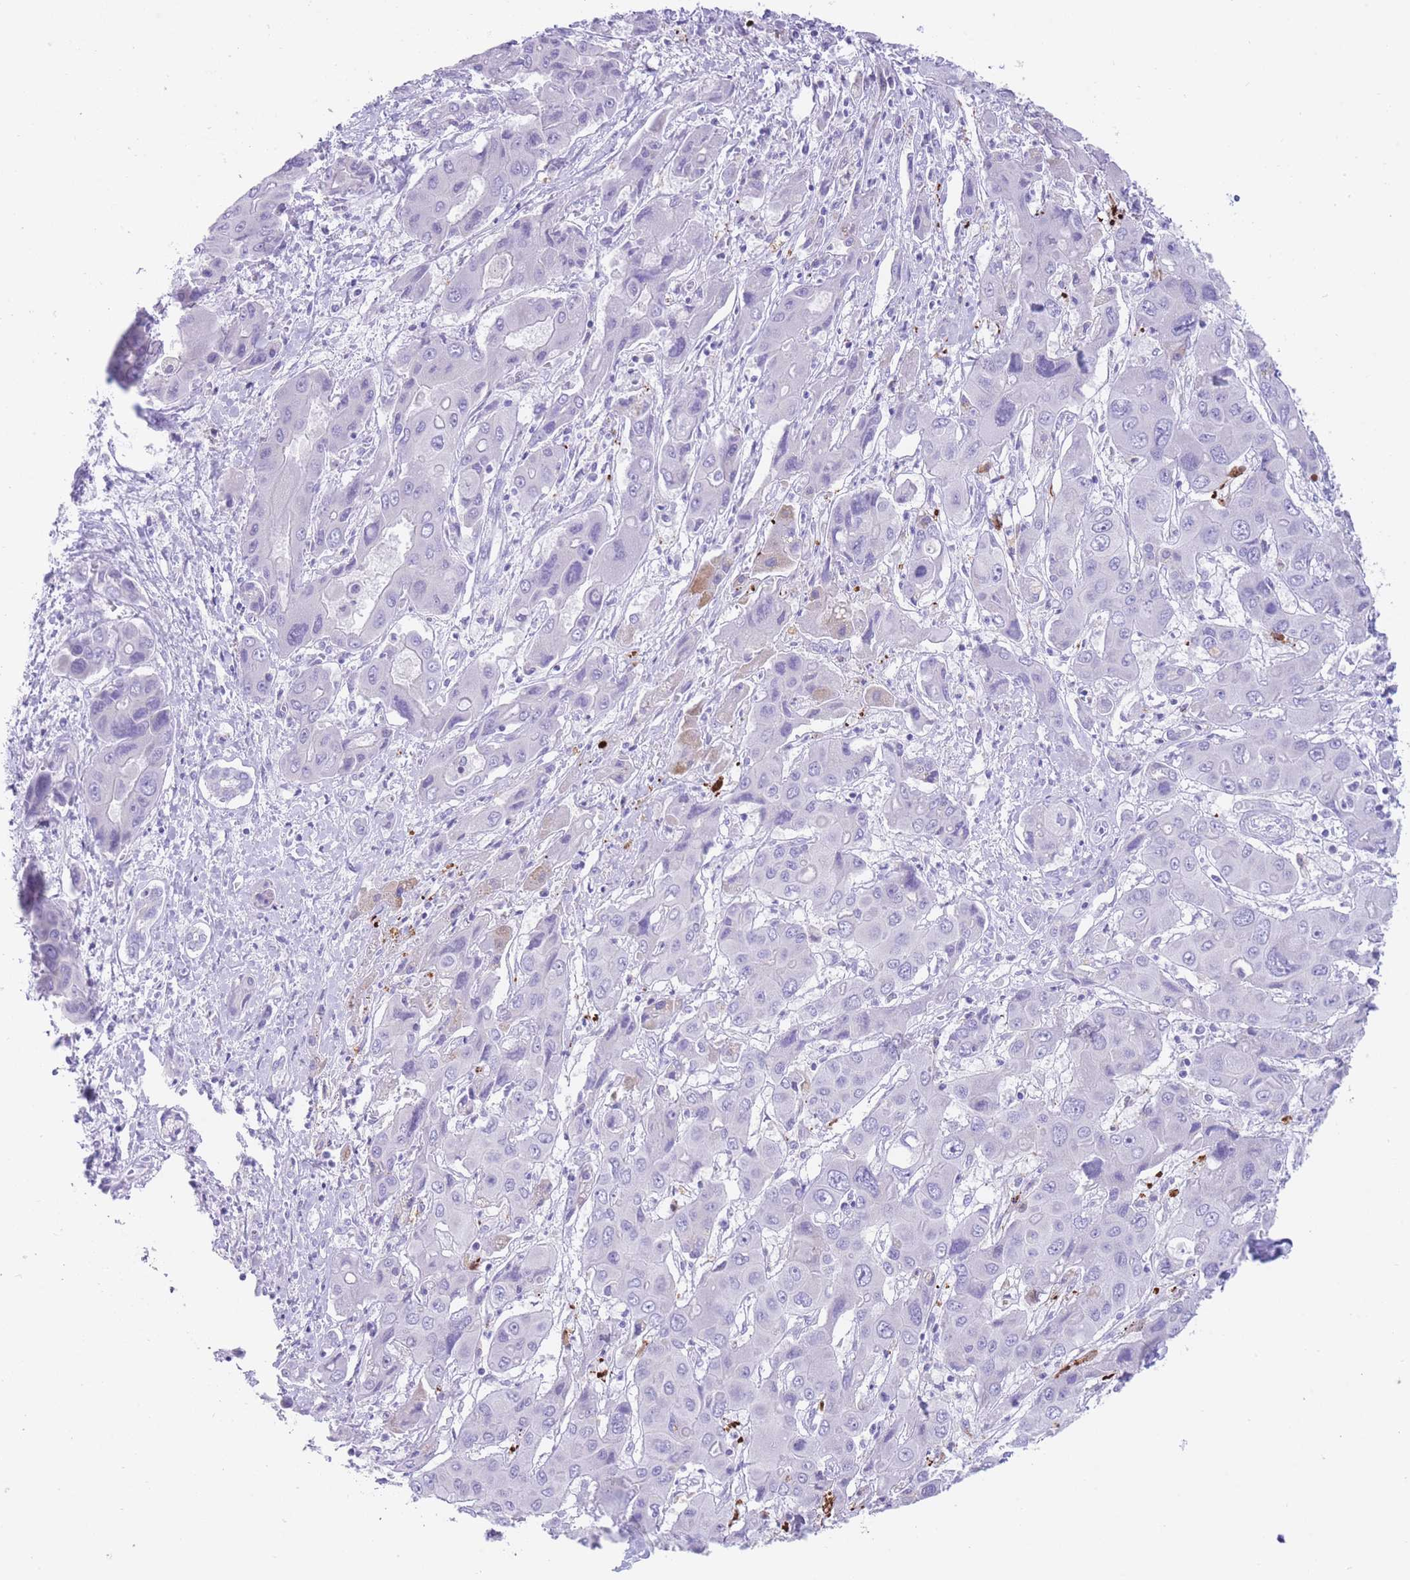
{"staining": {"intensity": "negative", "quantity": "none", "location": "none"}, "tissue": "liver cancer", "cell_type": "Tumor cells", "image_type": "cancer", "snomed": [{"axis": "morphology", "description": "Cholangiocarcinoma"}, {"axis": "topography", "description": "Liver"}], "caption": "An immunohistochemistry (IHC) image of liver cancer (cholangiocarcinoma) is shown. There is no staining in tumor cells of liver cancer (cholangiocarcinoma).", "gene": "QTRT1", "patient": {"sex": "male", "age": 67}}